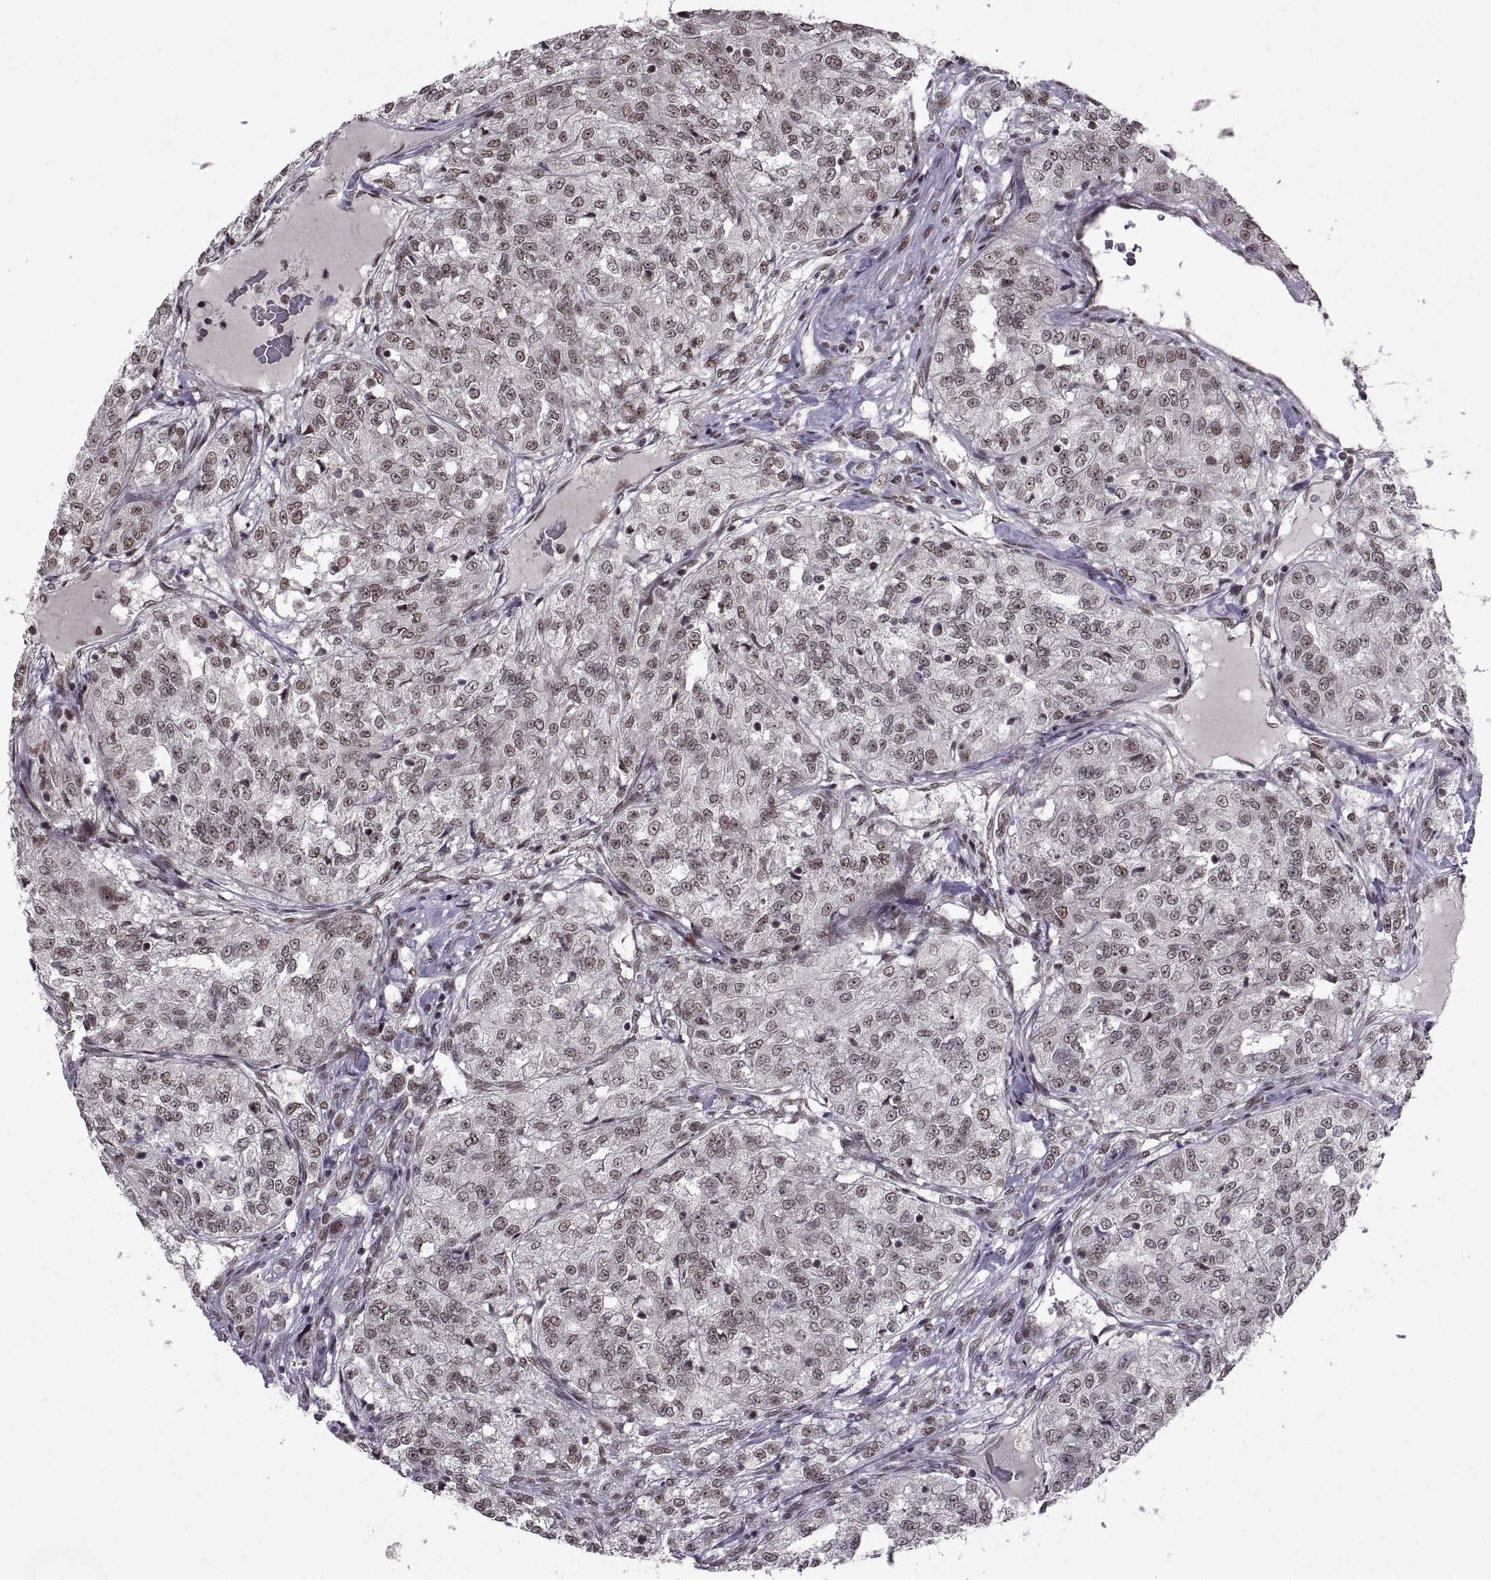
{"staining": {"intensity": "moderate", "quantity": "25%-75%", "location": "nuclear"}, "tissue": "renal cancer", "cell_type": "Tumor cells", "image_type": "cancer", "snomed": [{"axis": "morphology", "description": "Adenocarcinoma, NOS"}, {"axis": "topography", "description": "Kidney"}], "caption": "Renal adenocarcinoma stained with immunohistochemistry exhibits moderate nuclear expression in about 25%-75% of tumor cells.", "gene": "MT1E", "patient": {"sex": "female", "age": 63}}